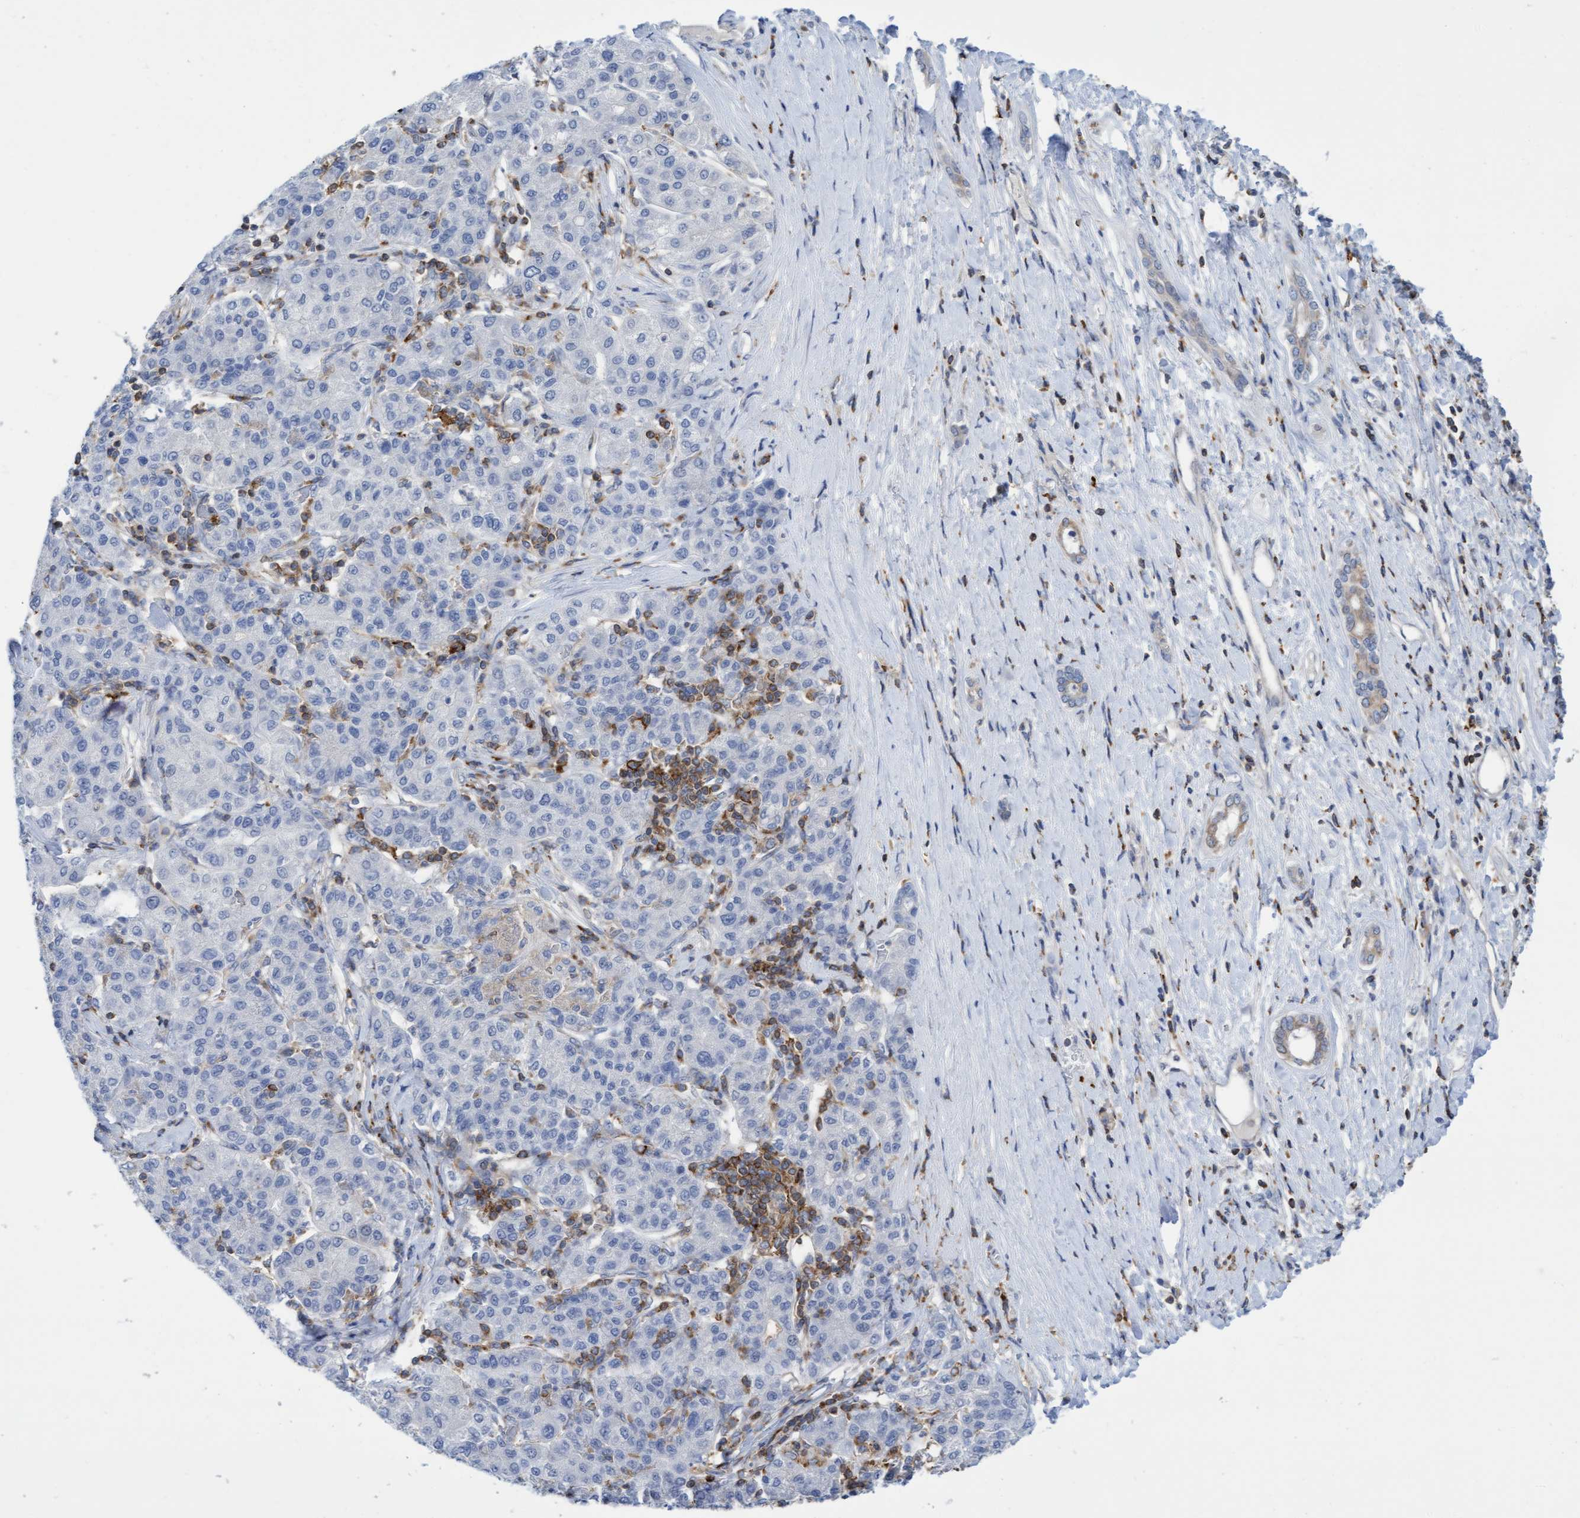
{"staining": {"intensity": "negative", "quantity": "none", "location": "none"}, "tissue": "liver cancer", "cell_type": "Tumor cells", "image_type": "cancer", "snomed": [{"axis": "morphology", "description": "Carcinoma, Hepatocellular, NOS"}, {"axis": "topography", "description": "Liver"}], "caption": "Liver cancer was stained to show a protein in brown. There is no significant positivity in tumor cells.", "gene": "FNBP1", "patient": {"sex": "male", "age": 65}}